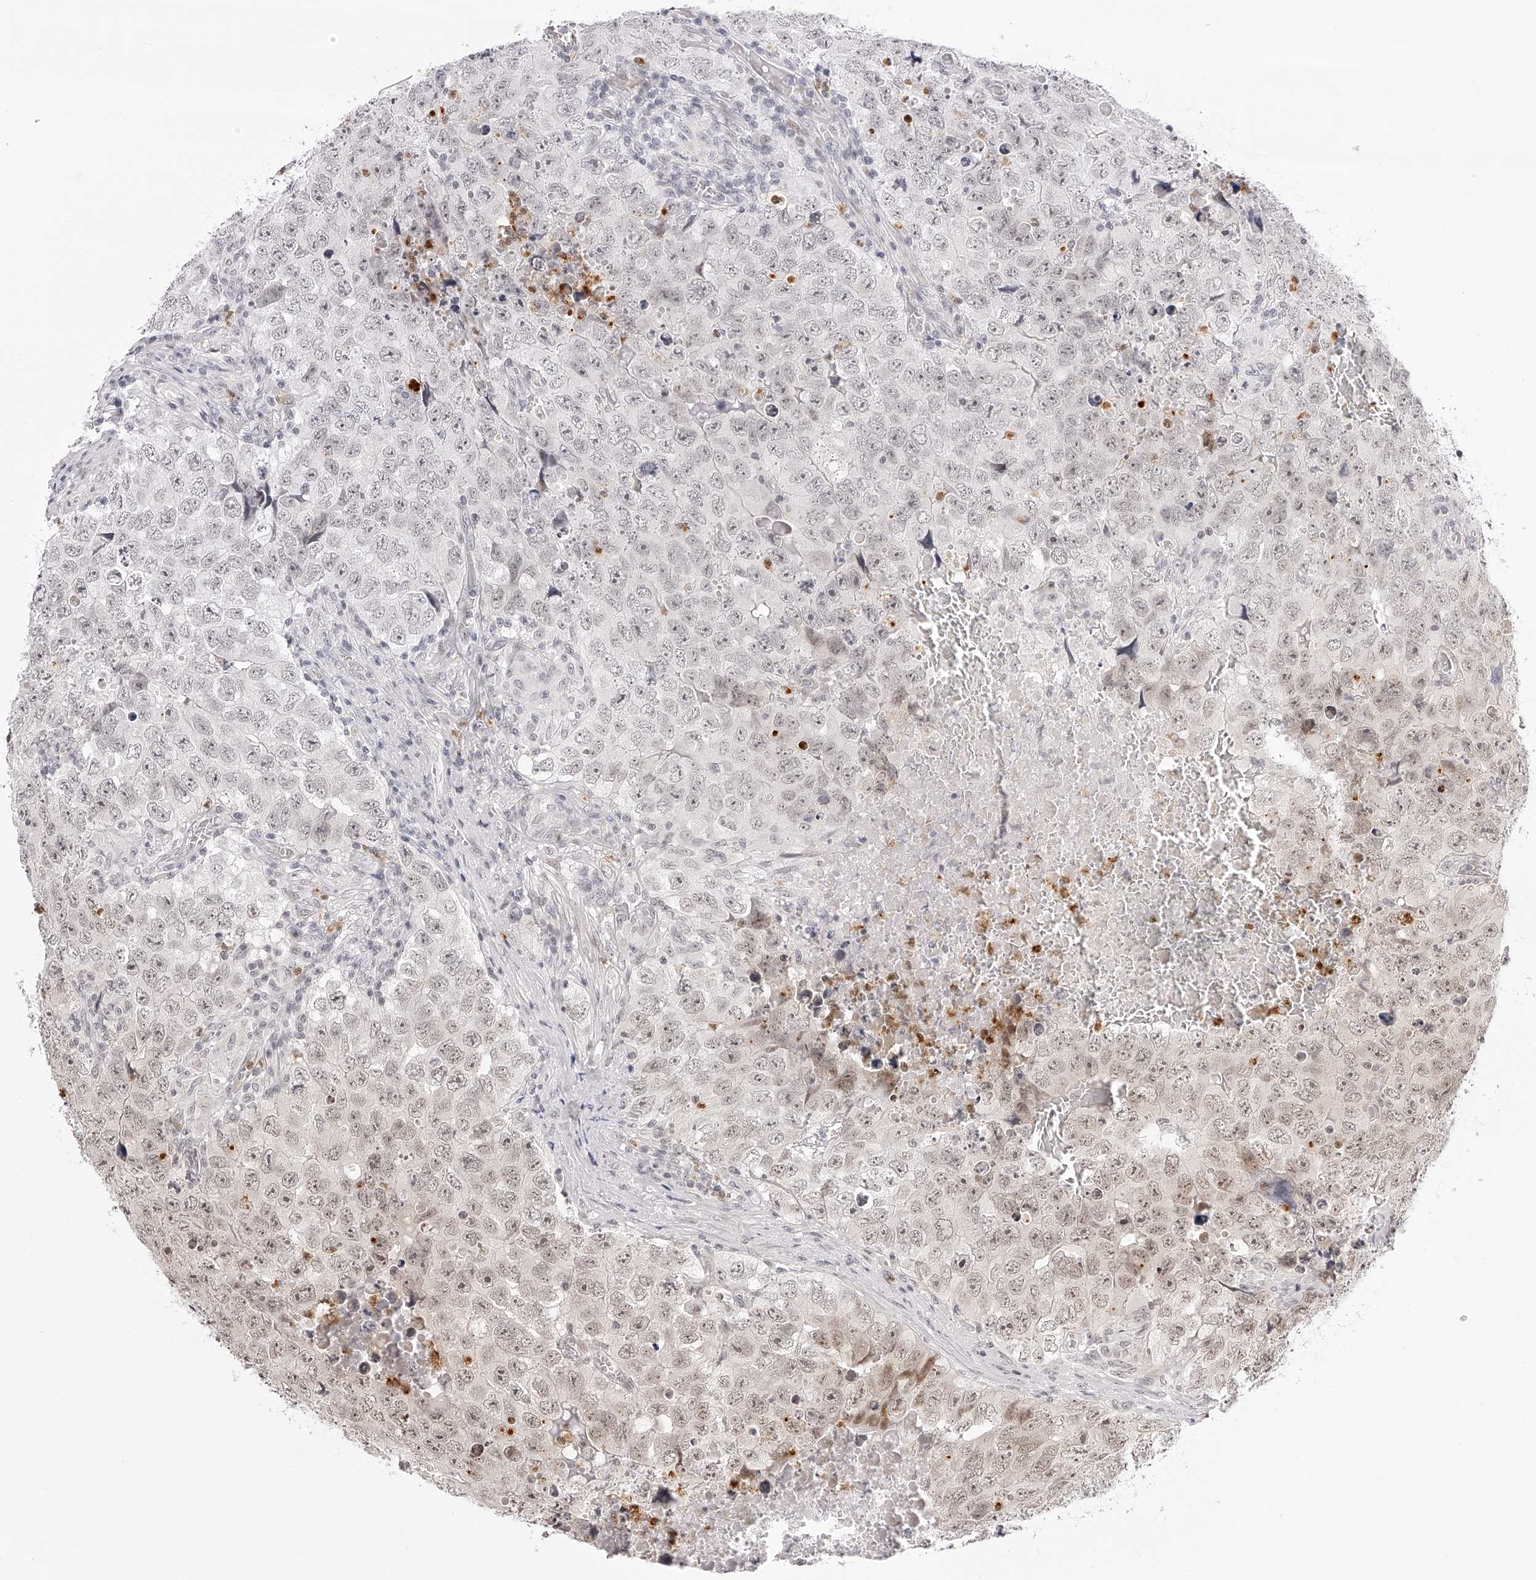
{"staining": {"intensity": "weak", "quantity": "25%-75%", "location": "nuclear"}, "tissue": "testis cancer", "cell_type": "Tumor cells", "image_type": "cancer", "snomed": [{"axis": "morphology", "description": "Seminoma, NOS"}, {"axis": "morphology", "description": "Carcinoma, Embryonal, NOS"}, {"axis": "topography", "description": "Testis"}], "caption": "Brown immunohistochemical staining in human testis cancer demonstrates weak nuclear expression in about 25%-75% of tumor cells.", "gene": "PLEKHG1", "patient": {"sex": "male", "age": 43}}